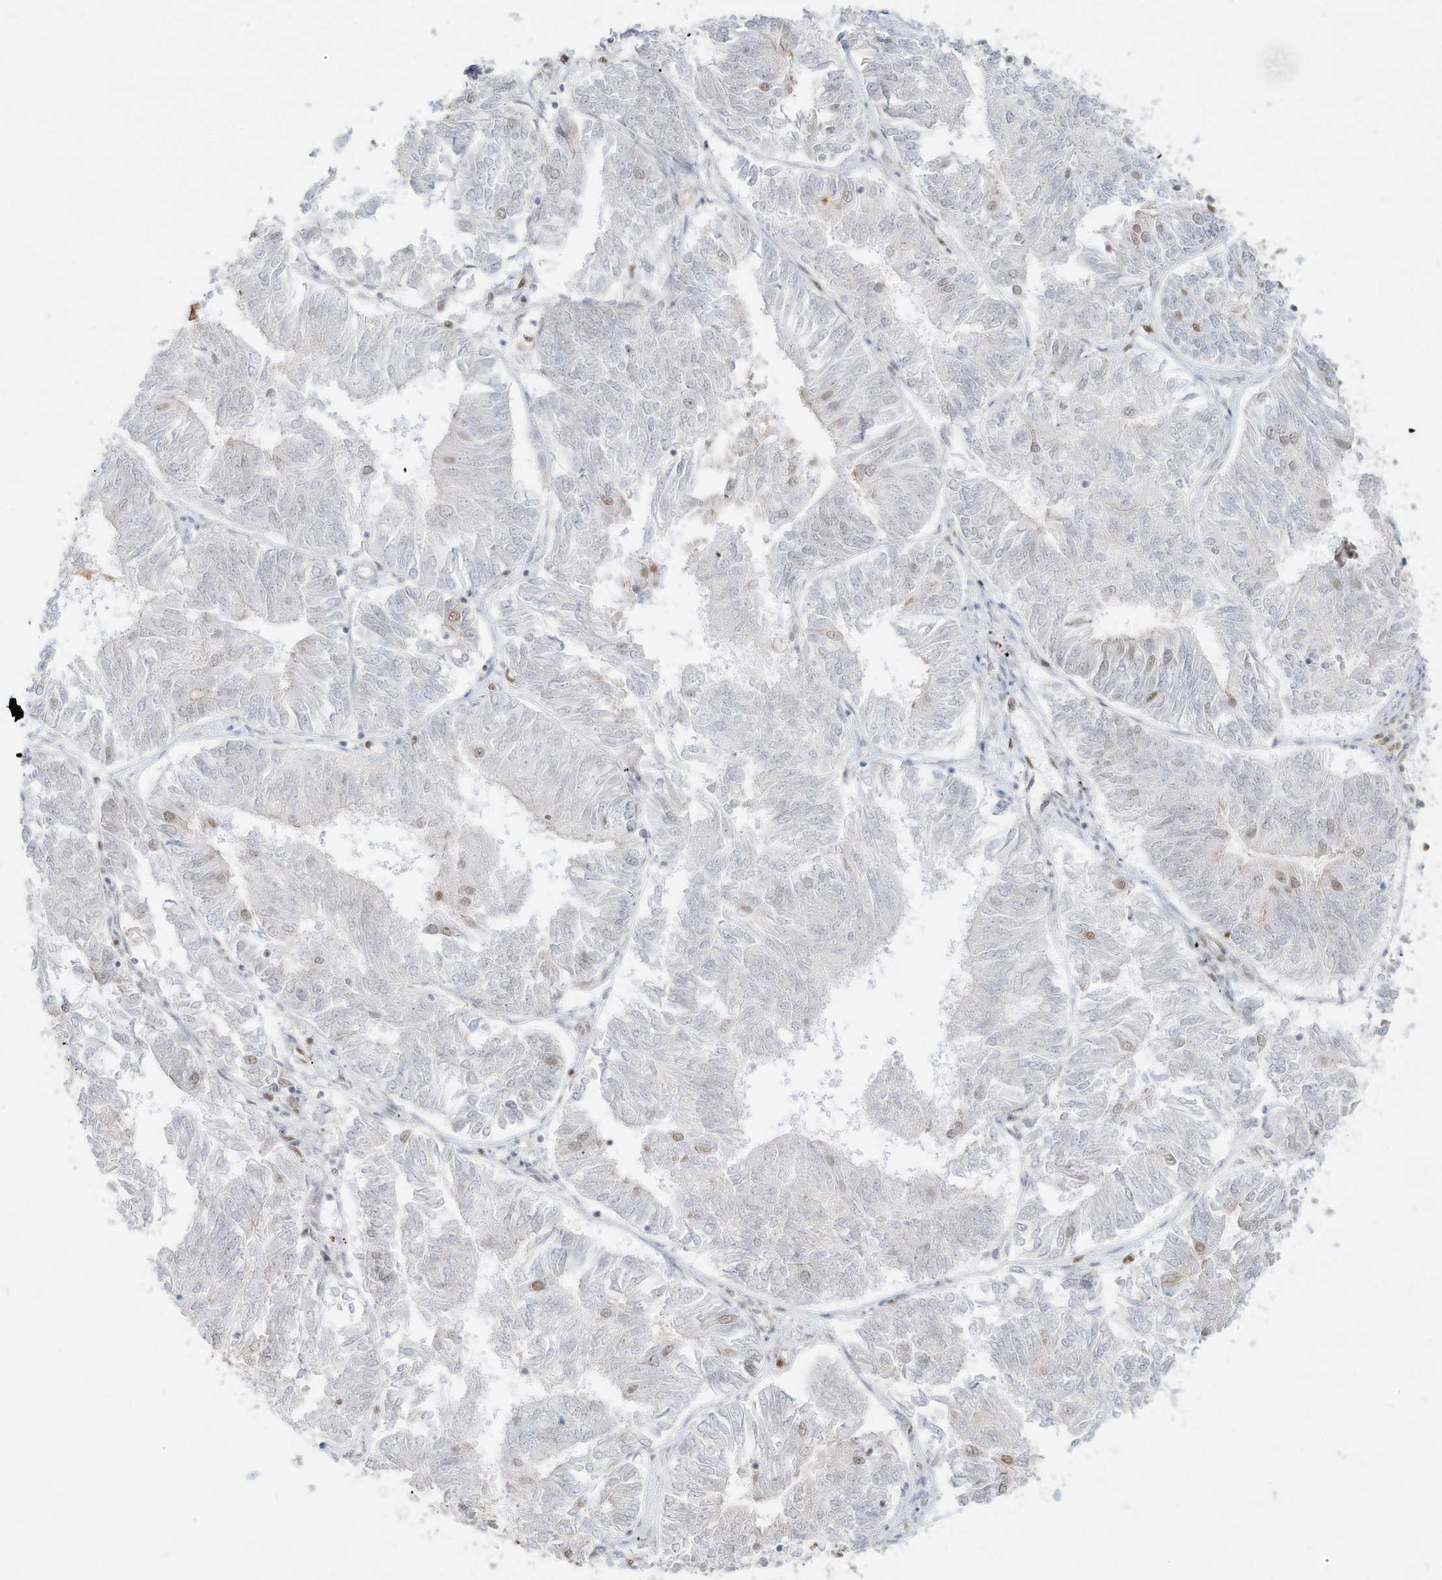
{"staining": {"intensity": "negative", "quantity": "none", "location": "none"}, "tissue": "endometrial cancer", "cell_type": "Tumor cells", "image_type": "cancer", "snomed": [{"axis": "morphology", "description": "Adenocarcinoma, NOS"}, {"axis": "topography", "description": "Endometrium"}], "caption": "Human adenocarcinoma (endometrial) stained for a protein using IHC displays no positivity in tumor cells.", "gene": "NHSL1", "patient": {"sex": "female", "age": 58}}